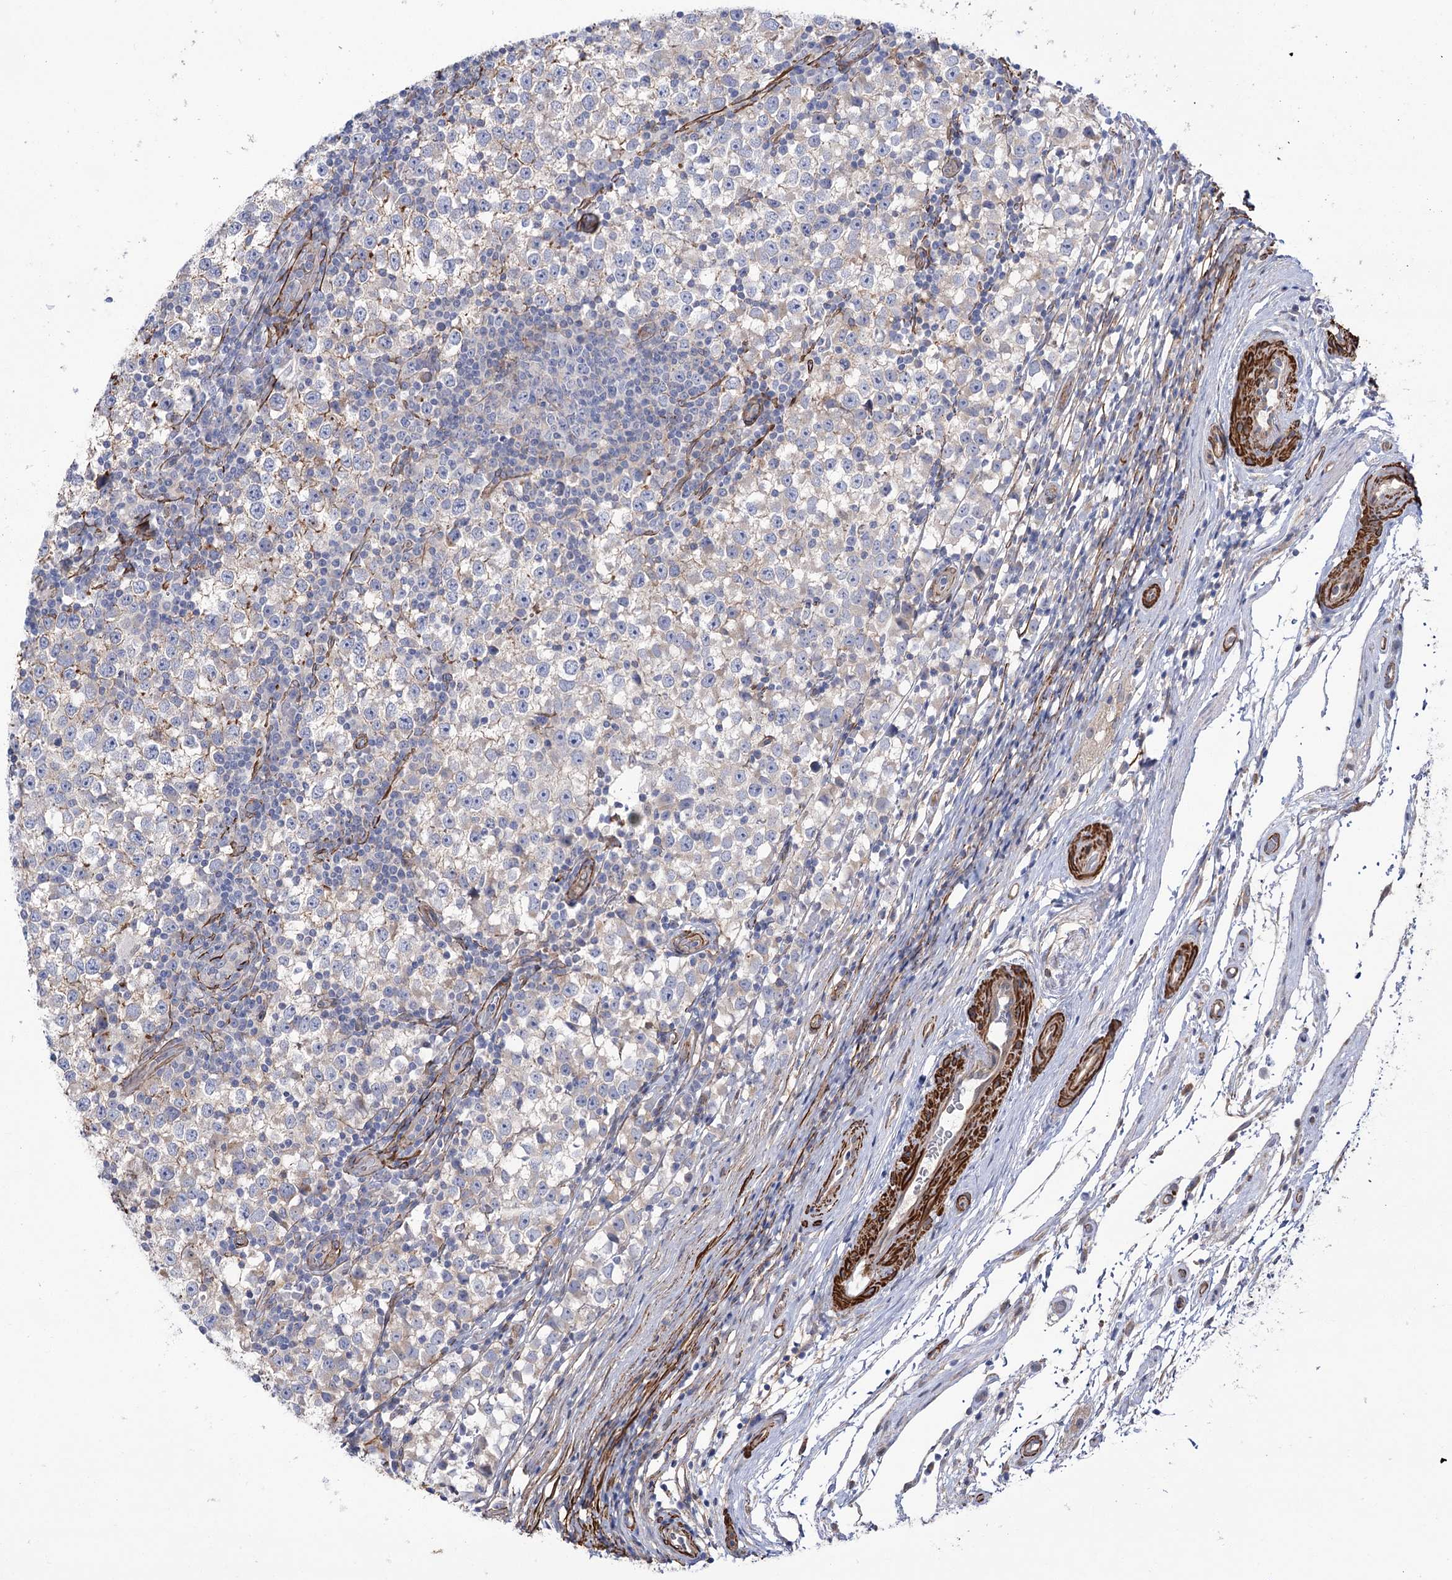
{"staining": {"intensity": "negative", "quantity": "none", "location": "none"}, "tissue": "testis cancer", "cell_type": "Tumor cells", "image_type": "cancer", "snomed": [{"axis": "morphology", "description": "Seminoma, NOS"}, {"axis": "topography", "description": "Testis"}], "caption": "Tumor cells show no significant positivity in testis cancer (seminoma). (Stains: DAB immunohistochemistry (IHC) with hematoxylin counter stain, Microscopy: brightfield microscopy at high magnification).", "gene": "WASHC3", "patient": {"sex": "male", "age": 65}}